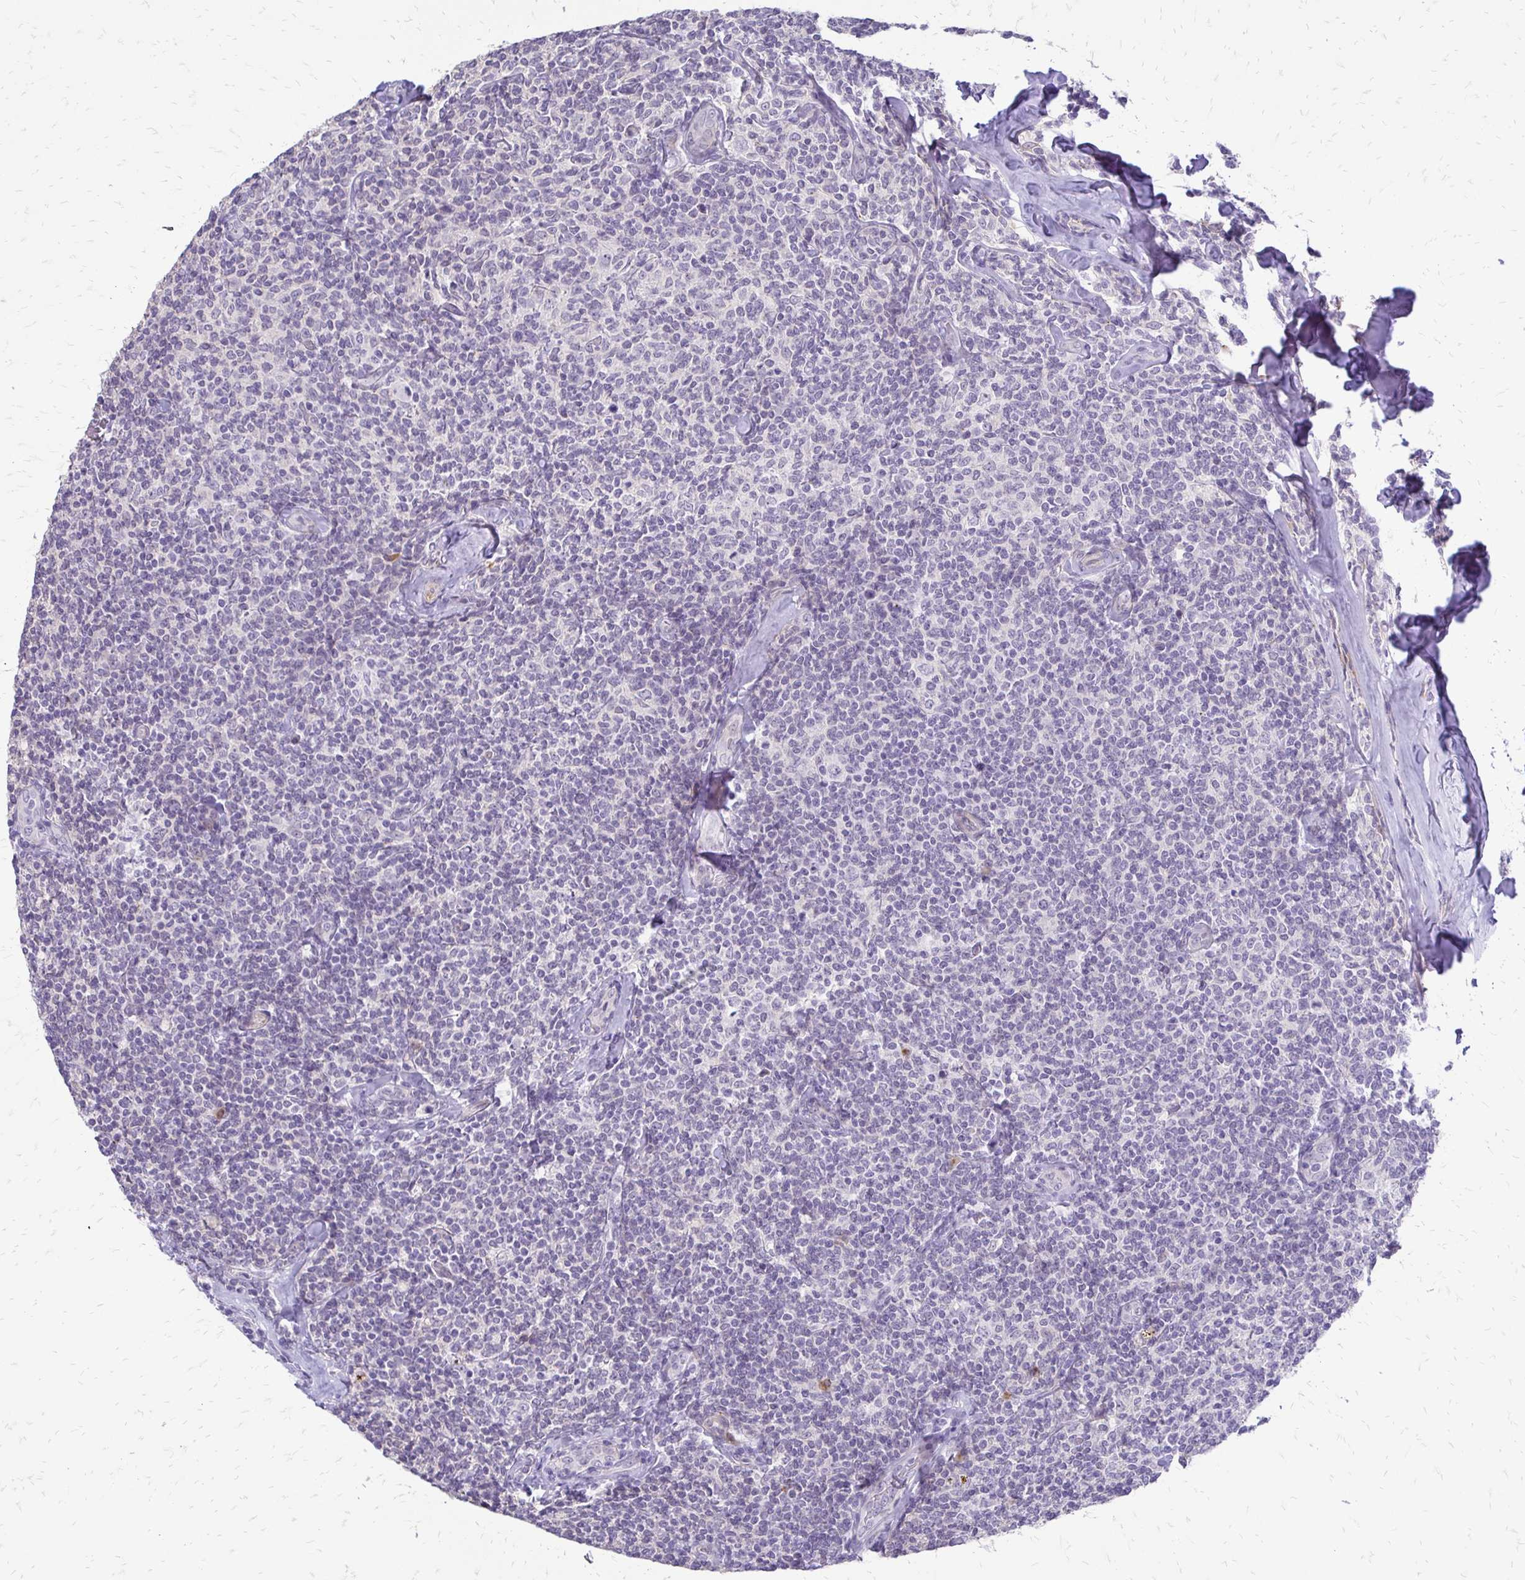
{"staining": {"intensity": "negative", "quantity": "none", "location": "none"}, "tissue": "lymphoma", "cell_type": "Tumor cells", "image_type": "cancer", "snomed": [{"axis": "morphology", "description": "Malignant lymphoma, non-Hodgkin's type, Low grade"}, {"axis": "topography", "description": "Lymph node"}], "caption": "Protein analysis of low-grade malignant lymphoma, non-Hodgkin's type exhibits no significant staining in tumor cells.", "gene": "EPYC", "patient": {"sex": "female", "age": 56}}